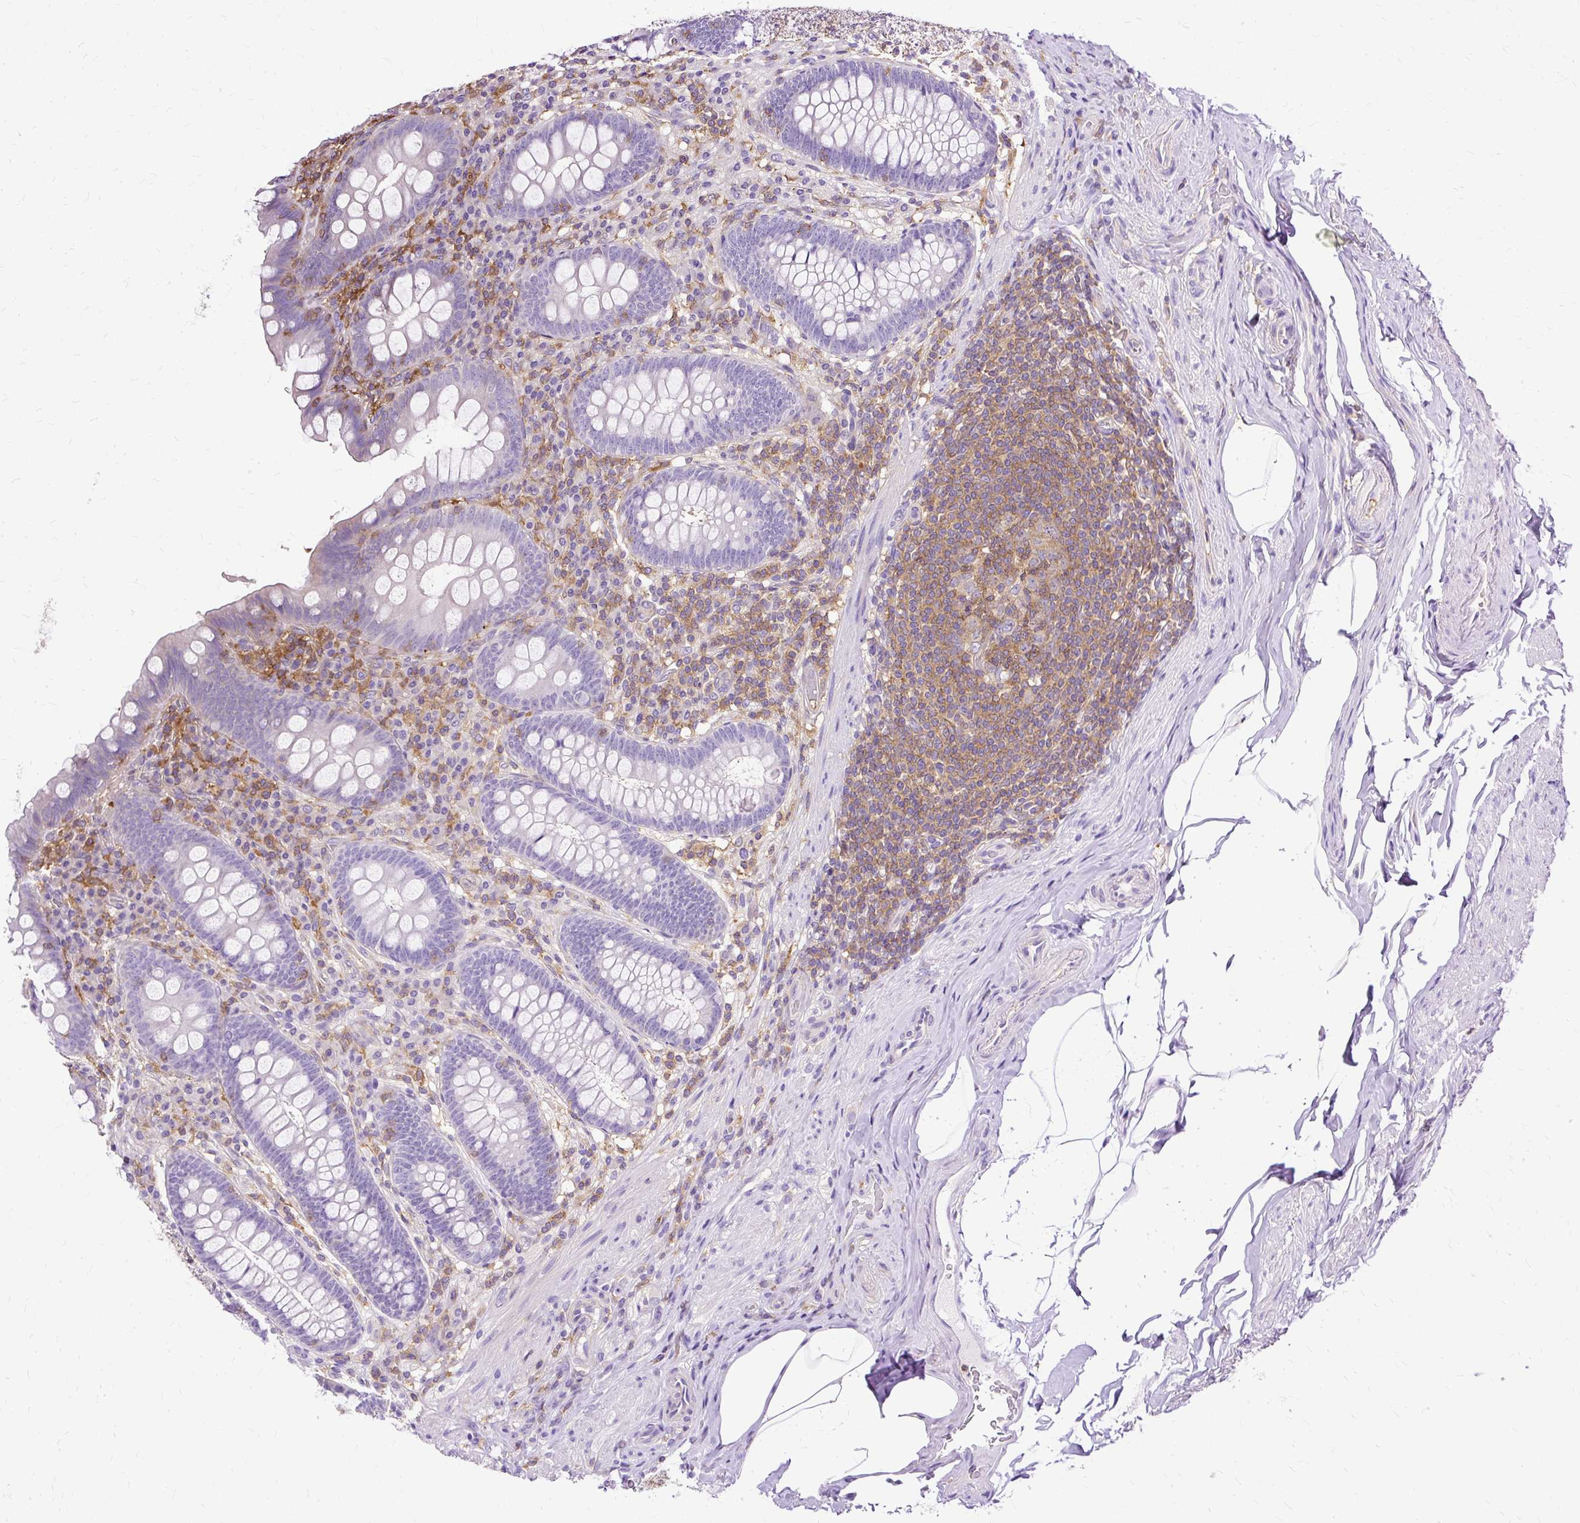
{"staining": {"intensity": "negative", "quantity": "none", "location": "none"}, "tissue": "appendix", "cell_type": "Glandular cells", "image_type": "normal", "snomed": [{"axis": "morphology", "description": "Normal tissue, NOS"}, {"axis": "topography", "description": "Appendix"}], "caption": "An IHC image of unremarkable appendix is shown. There is no staining in glandular cells of appendix.", "gene": "TWF2", "patient": {"sex": "male", "age": 71}}